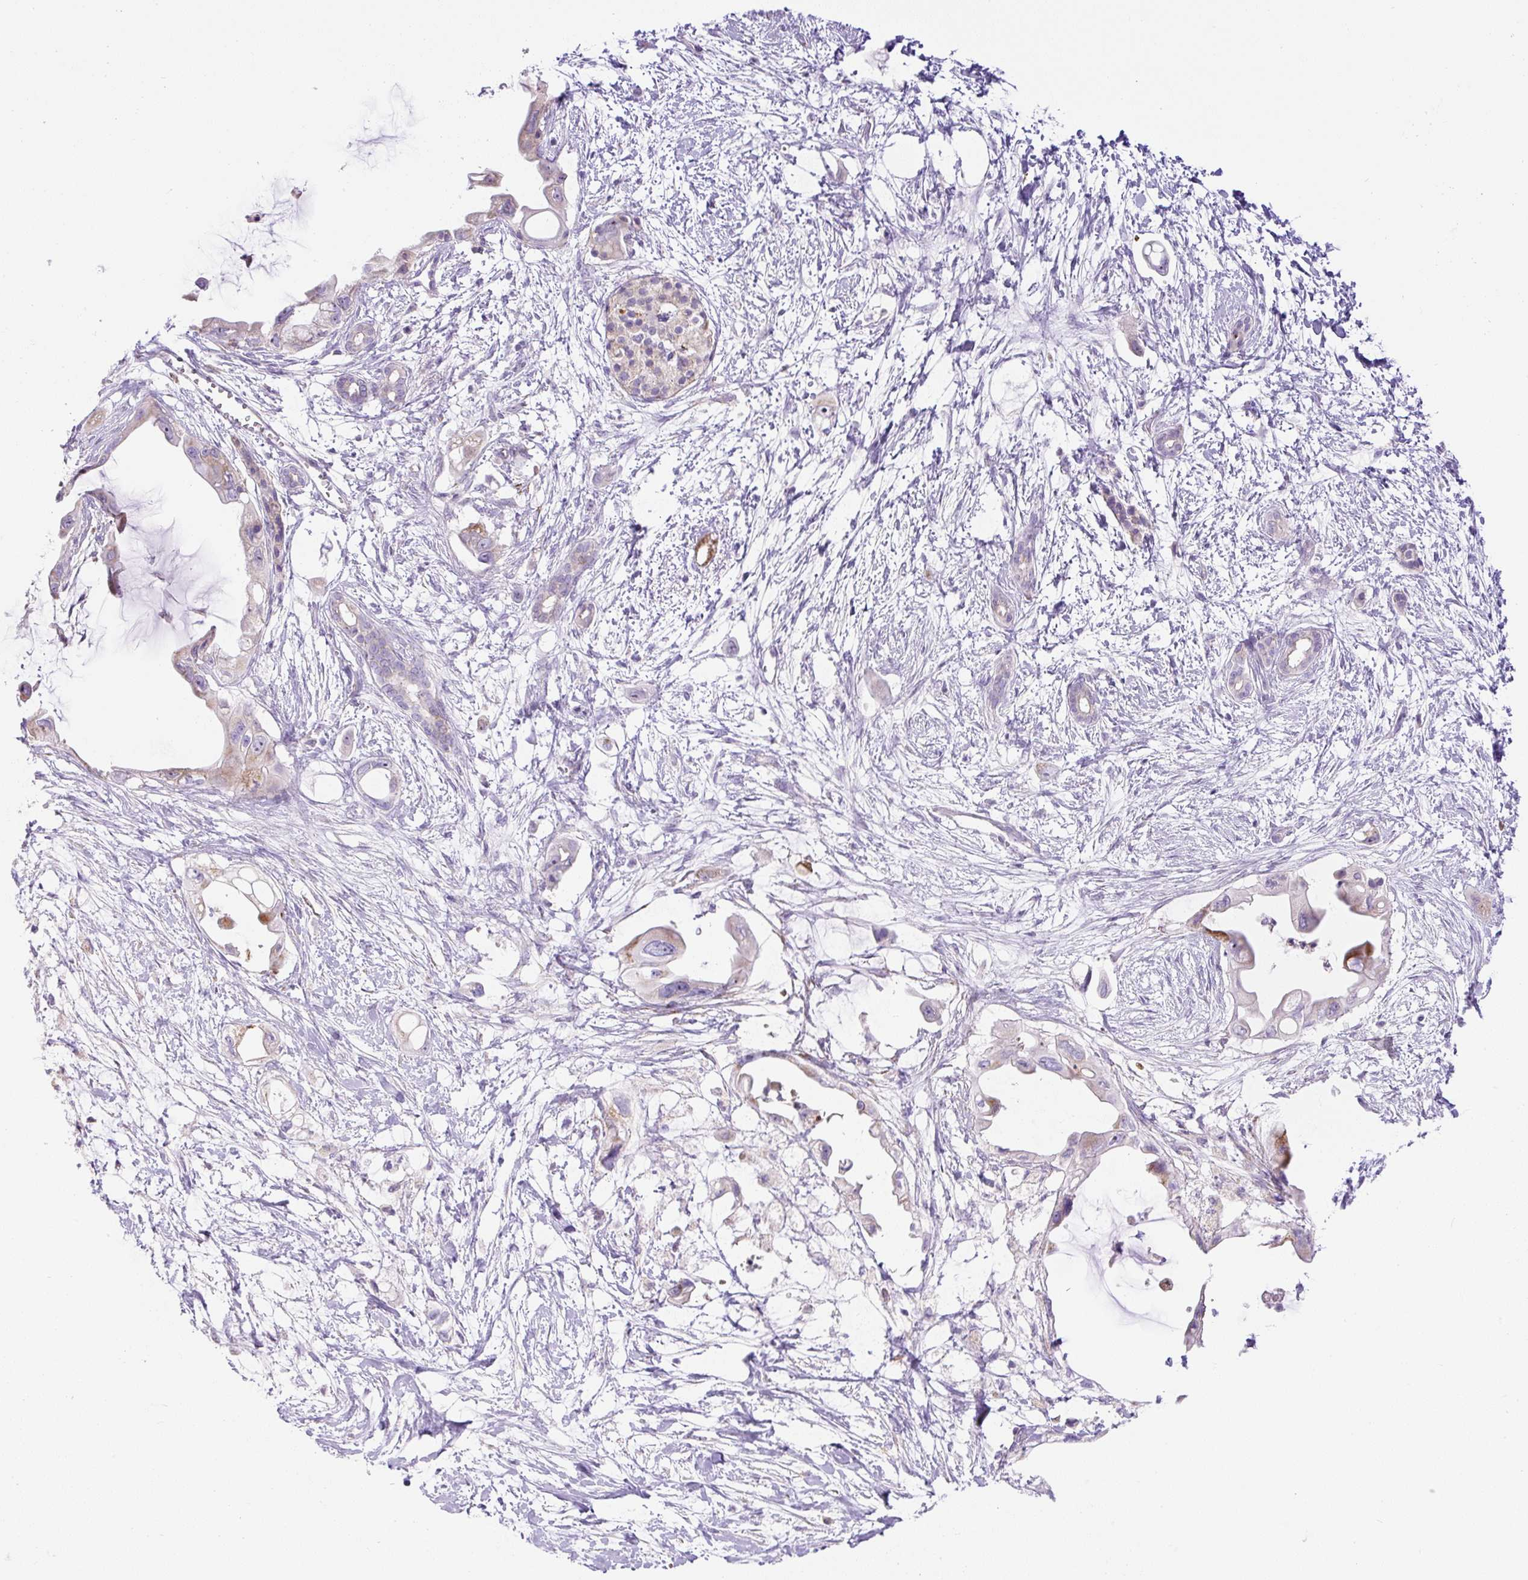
{"staining": {"intensity": "moderate", "quantity": "<25%", "location": "cytoplasmic/membranous"}, "tissue": "pancreatic cancer", "cell_type": "Tumor cells", "image_type": "cancer", "snomed": [{"axis": "morphology", "description": "Adenocarcinoma, NOS"}, {"axis": "topography", "description": "Pancreas"}], "caption": "A micrograph of human pancreatic adenocarcinoma stained for a protein displays moderate cytoplasmic/membranous brown staining in tumor cells.", "gene": "ZNF596", "patient": {"sex": "male", "age": 61}}